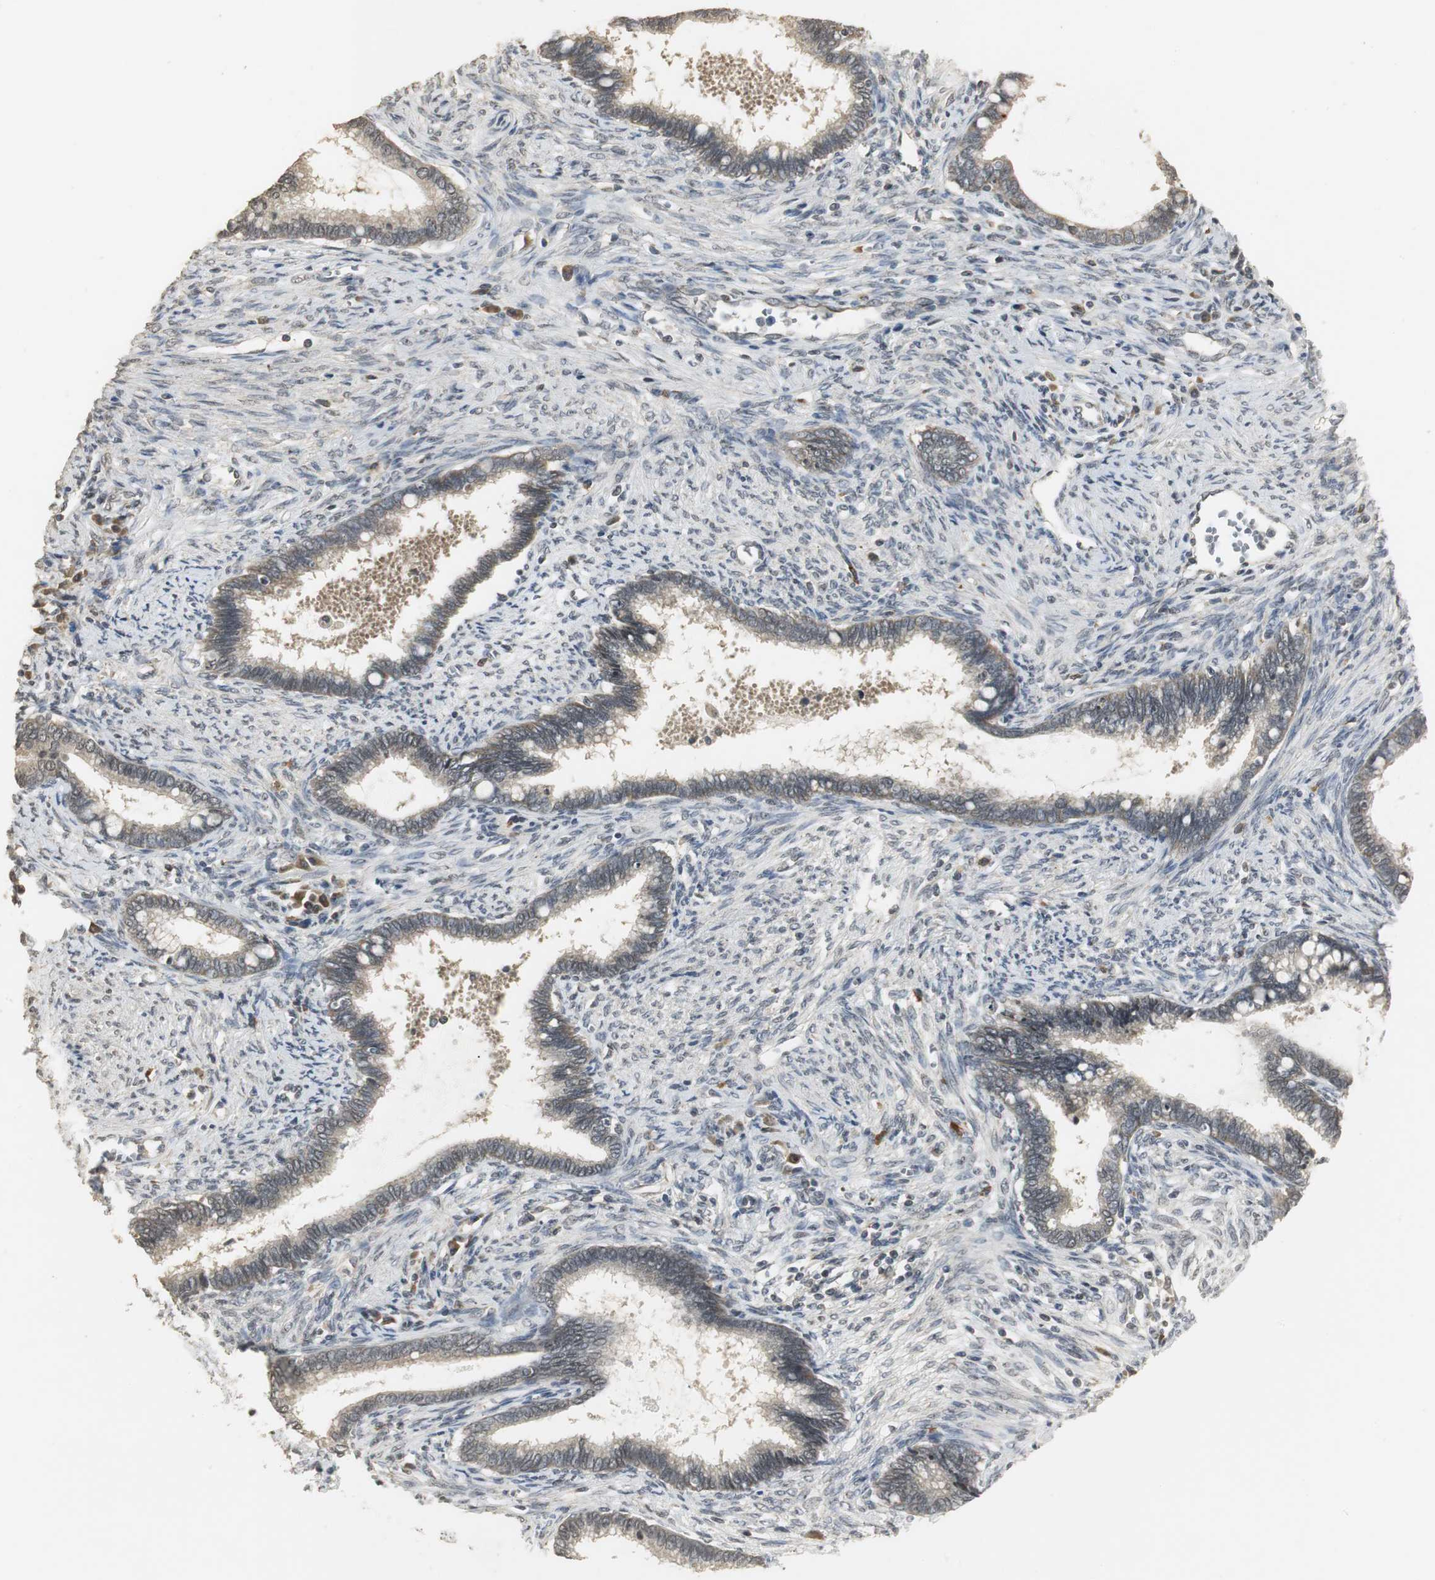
{"staining": {"intensity": "negative", "quantity": "none", "location": "none"}, "tissue": "cervical cancer", "cell_type": "Tumor cells", "image_type": "cancer", "snomed": [{"axis": "morphology", "description": "Adenocarcinoma, NOS"}, {"axis": "topography", "description": "Cervix"}], "caption": "IHC photomicrograph of human cervical cancer (adenocarcinoma) stained for a protein (brown), which shows no expression in tumor cells.", "gene": "ELOA", "patient": {"sex": "female", "age": 44}}